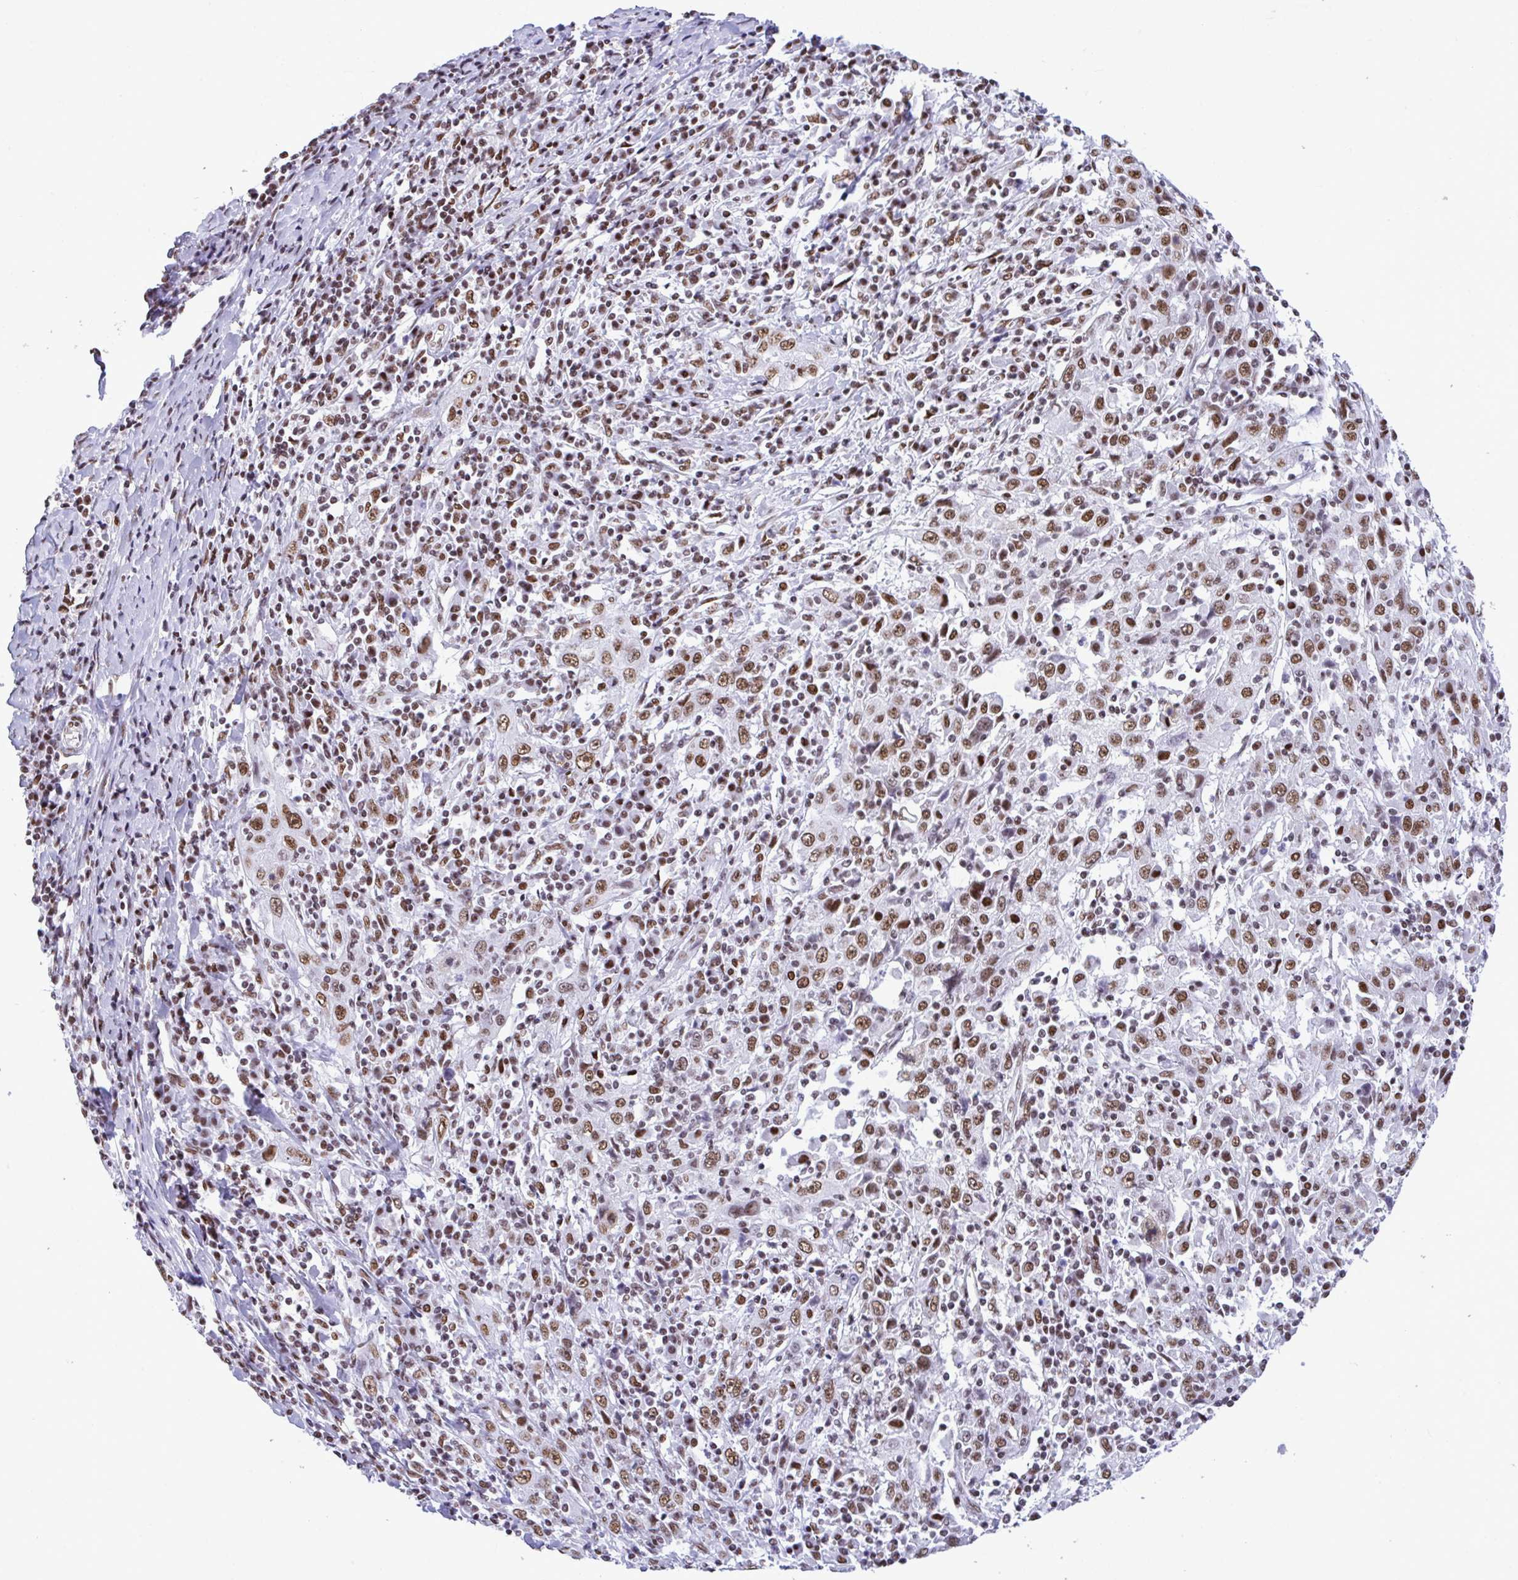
{"staining": {"intensity": "moderate", "quantity": ">75%", "location": "nuclear"}, "tissue": "cervical cancer", "cell_type": "Tumor cells", "image_type": "cancer", "snomed": [{"axis": "morphology", "description": "Squamous cell carcinoma, NOS"}, {"axis": "topography", "description": "Cervix"}], "caption": "This histopathology image reveals squamous cell carcinoma (cervical) stained with immunohistochemistry (IHC) to label a protein in brown. The nuclear of tumor cells show moderate positivity for the protein. Nuclei are counter-stained blue.", "gene": "DDX52", "patient": {"sex": "female", "age": 46}}